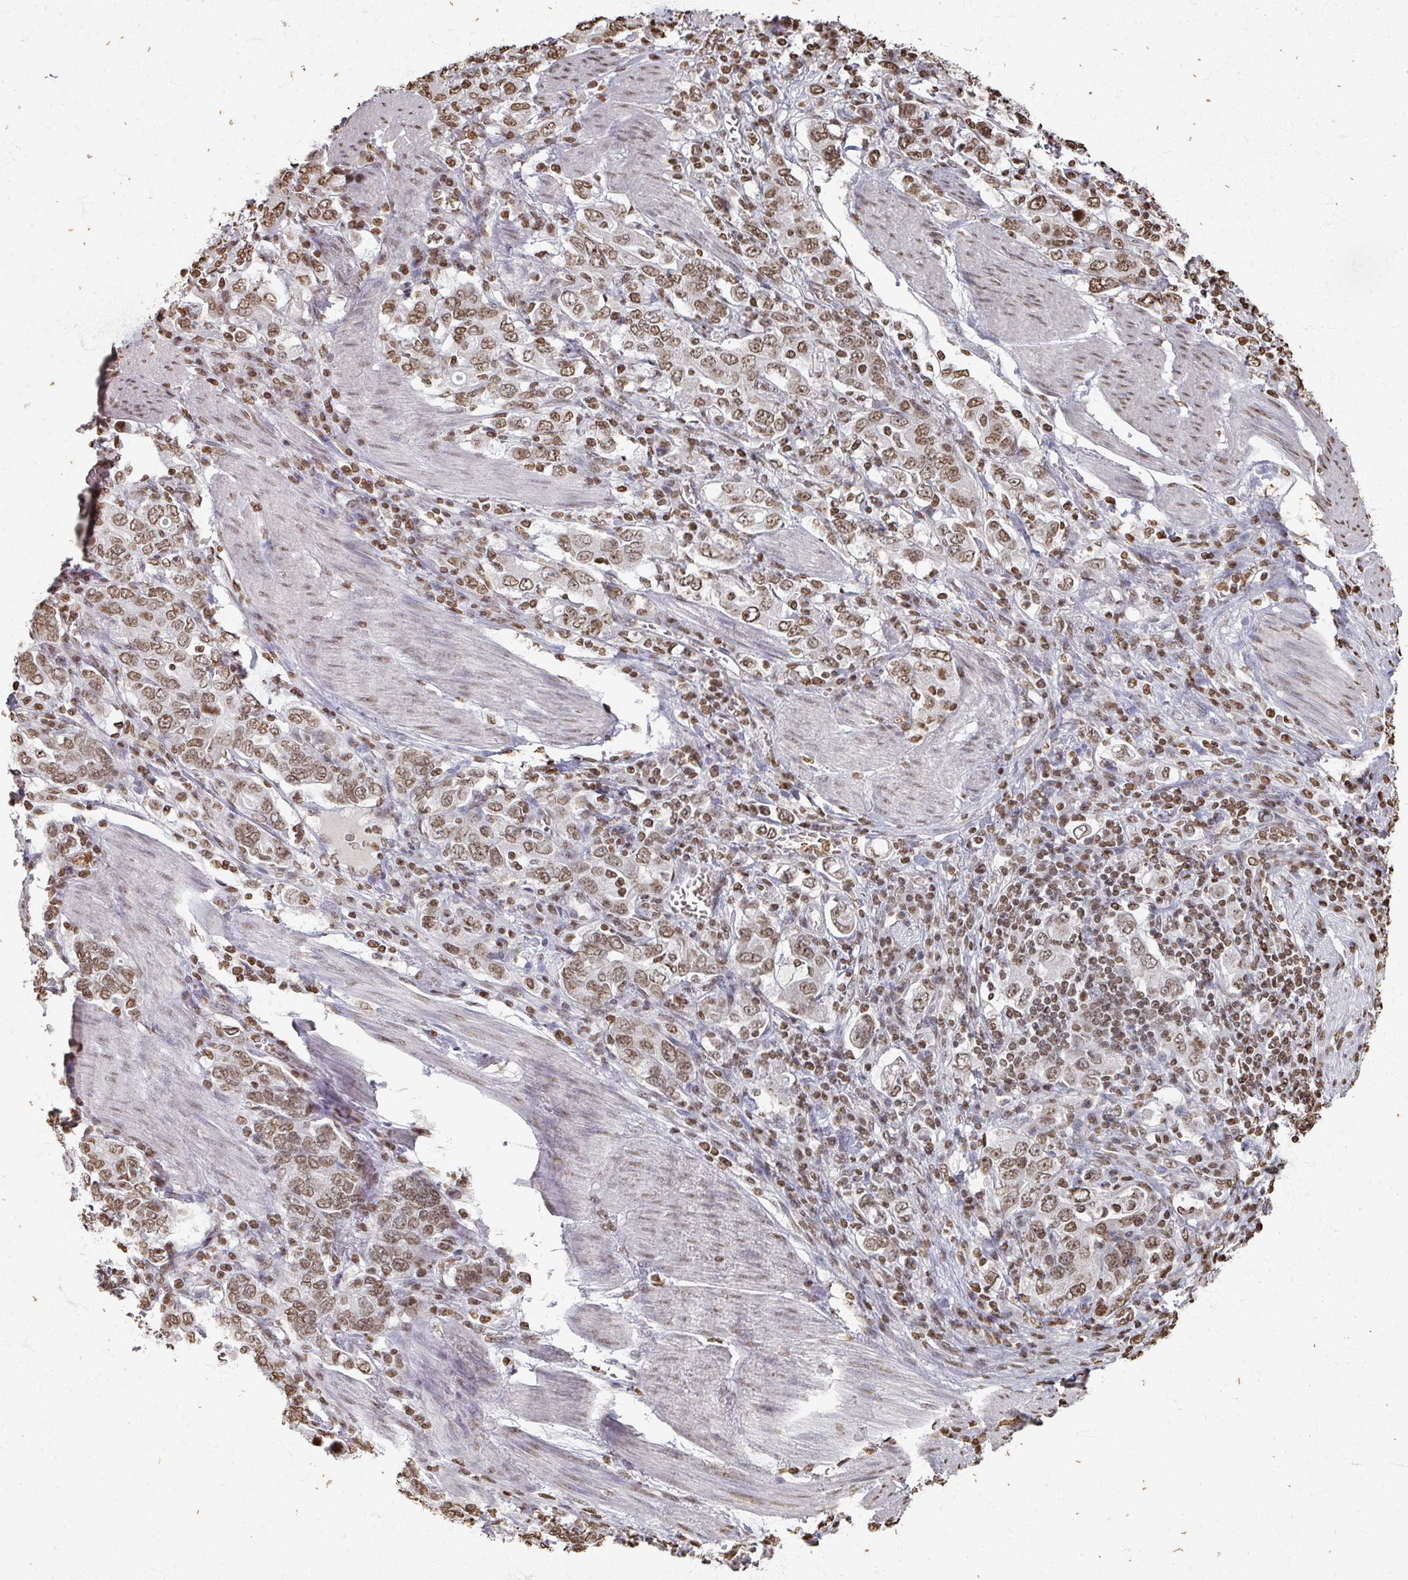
{"staining": {"intensity": "moderate", "quantity": ">75%", "location": "nuclear"}, "tissue": "stomach cancer", "cell_type": "Tumor cells", "image_type": "cancer", "snomed": [{"axis": "morphology", "description": "Adenocarcinoma, NOS"}, {"axis": "topography", "description": "Stomach, upper"}, {"axis": "topography", "description": "Stomach"}], "caption": "Protein staining shows moderate nuclear expression in about >75% of tumor cells in stomach cancer (adenocarcinoma). The protein of interest is shown in brown color, while the nuclei are stained blue.", "gene": "DCUN1D5", "patient": {"sex": "male", "age": 62}}